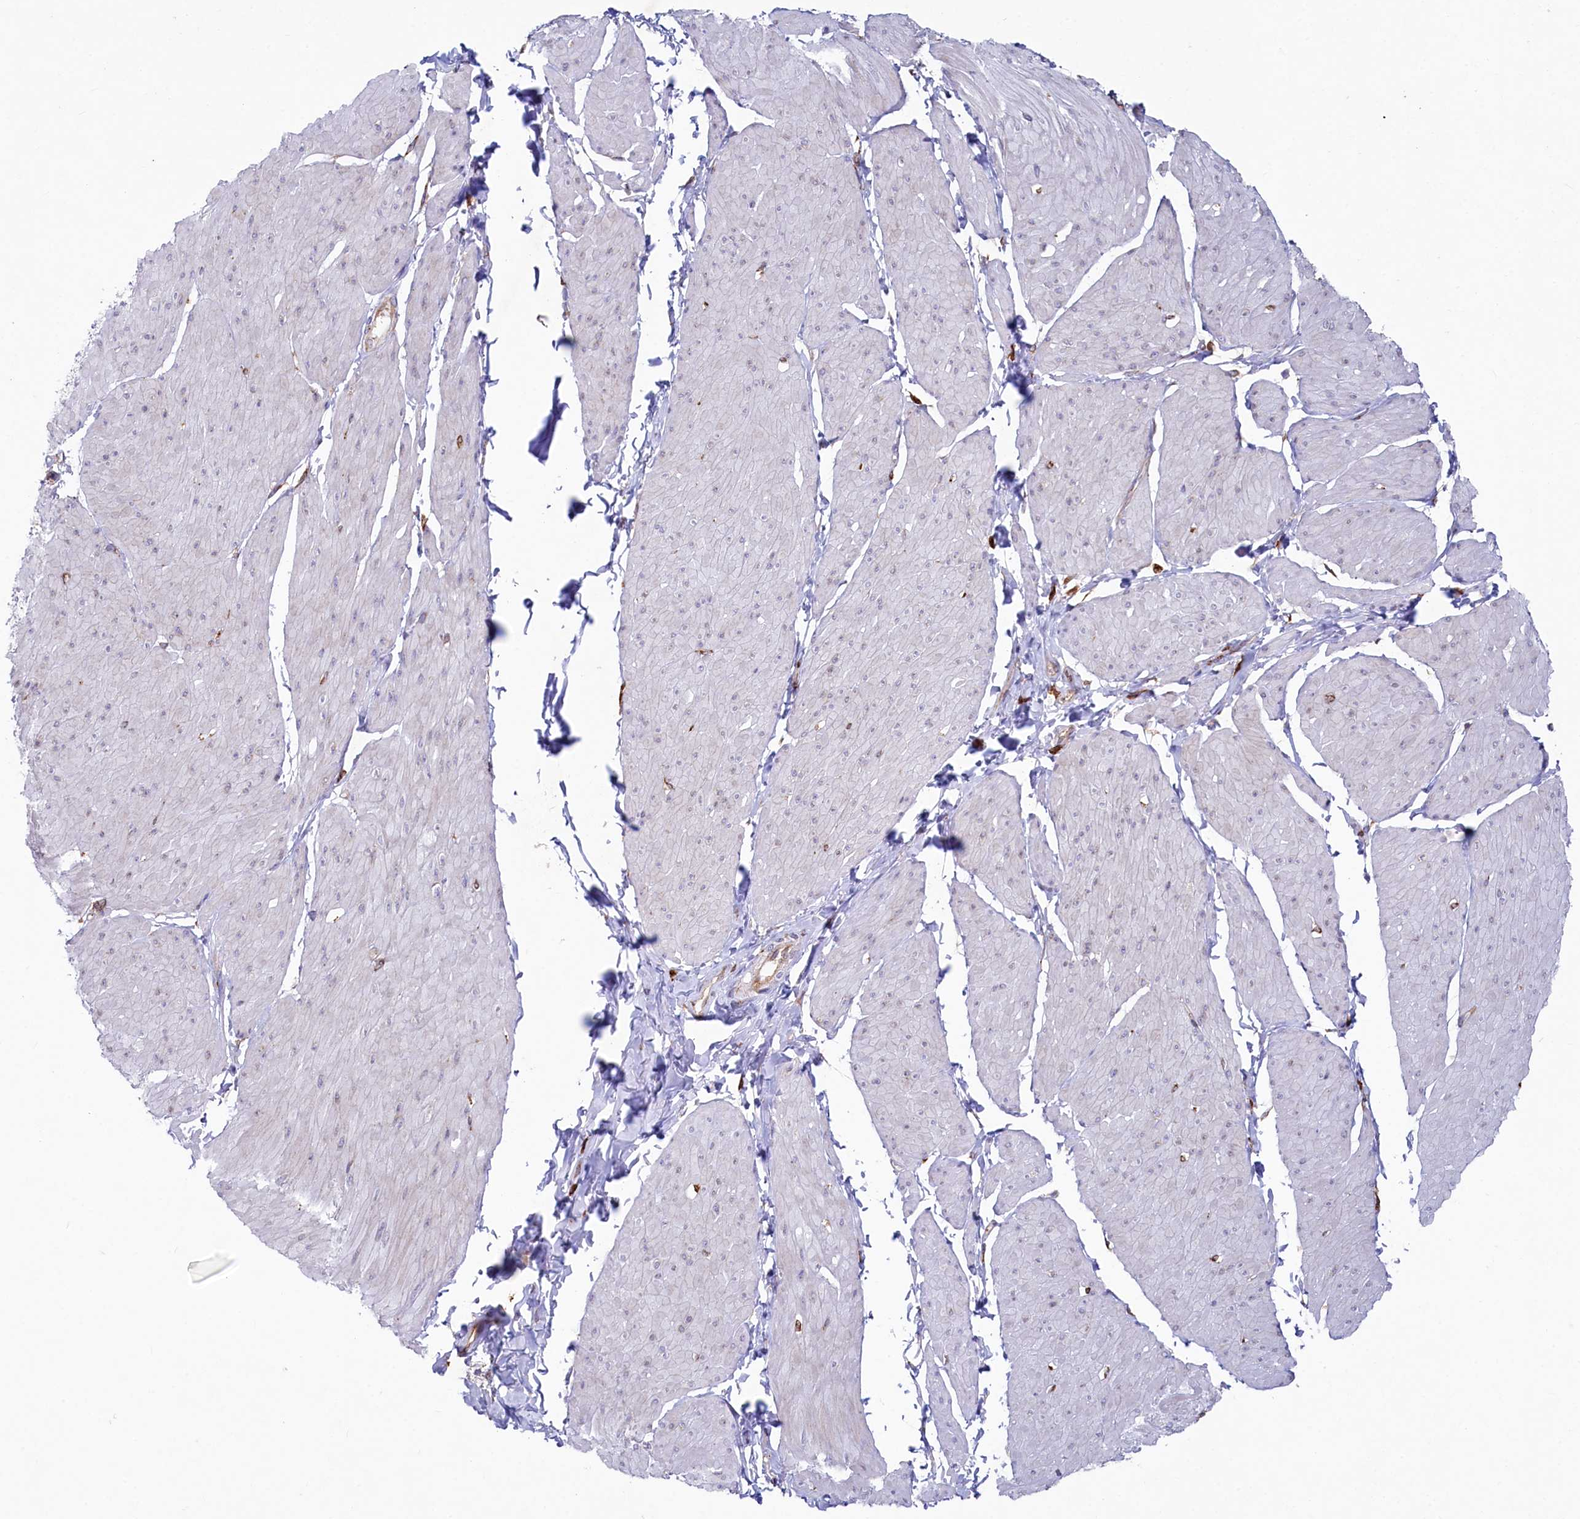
{"staining": {"intensity": "weak", "quantity": "<25%", "location": "cytoplasmic/membranous"}, "tissue": "smooth muscle", "cell_type": "Smooth muscle cells", "image_type": "normal", "snomed": [{"axis": "morphology", "description": "Urothelial carcinoma, High grade"}, {"axis": "topography", "description": "Urinary bladder"}], "caption": "Immunohistochemical staining of unremarkable smooth muscle demonstrates no significant staining in smooth muscle cells. (DAB immunohistochemistry (IHC), high magnification).", "gene": "CHID1", "patient": {"sex": "male", "age": 46}}